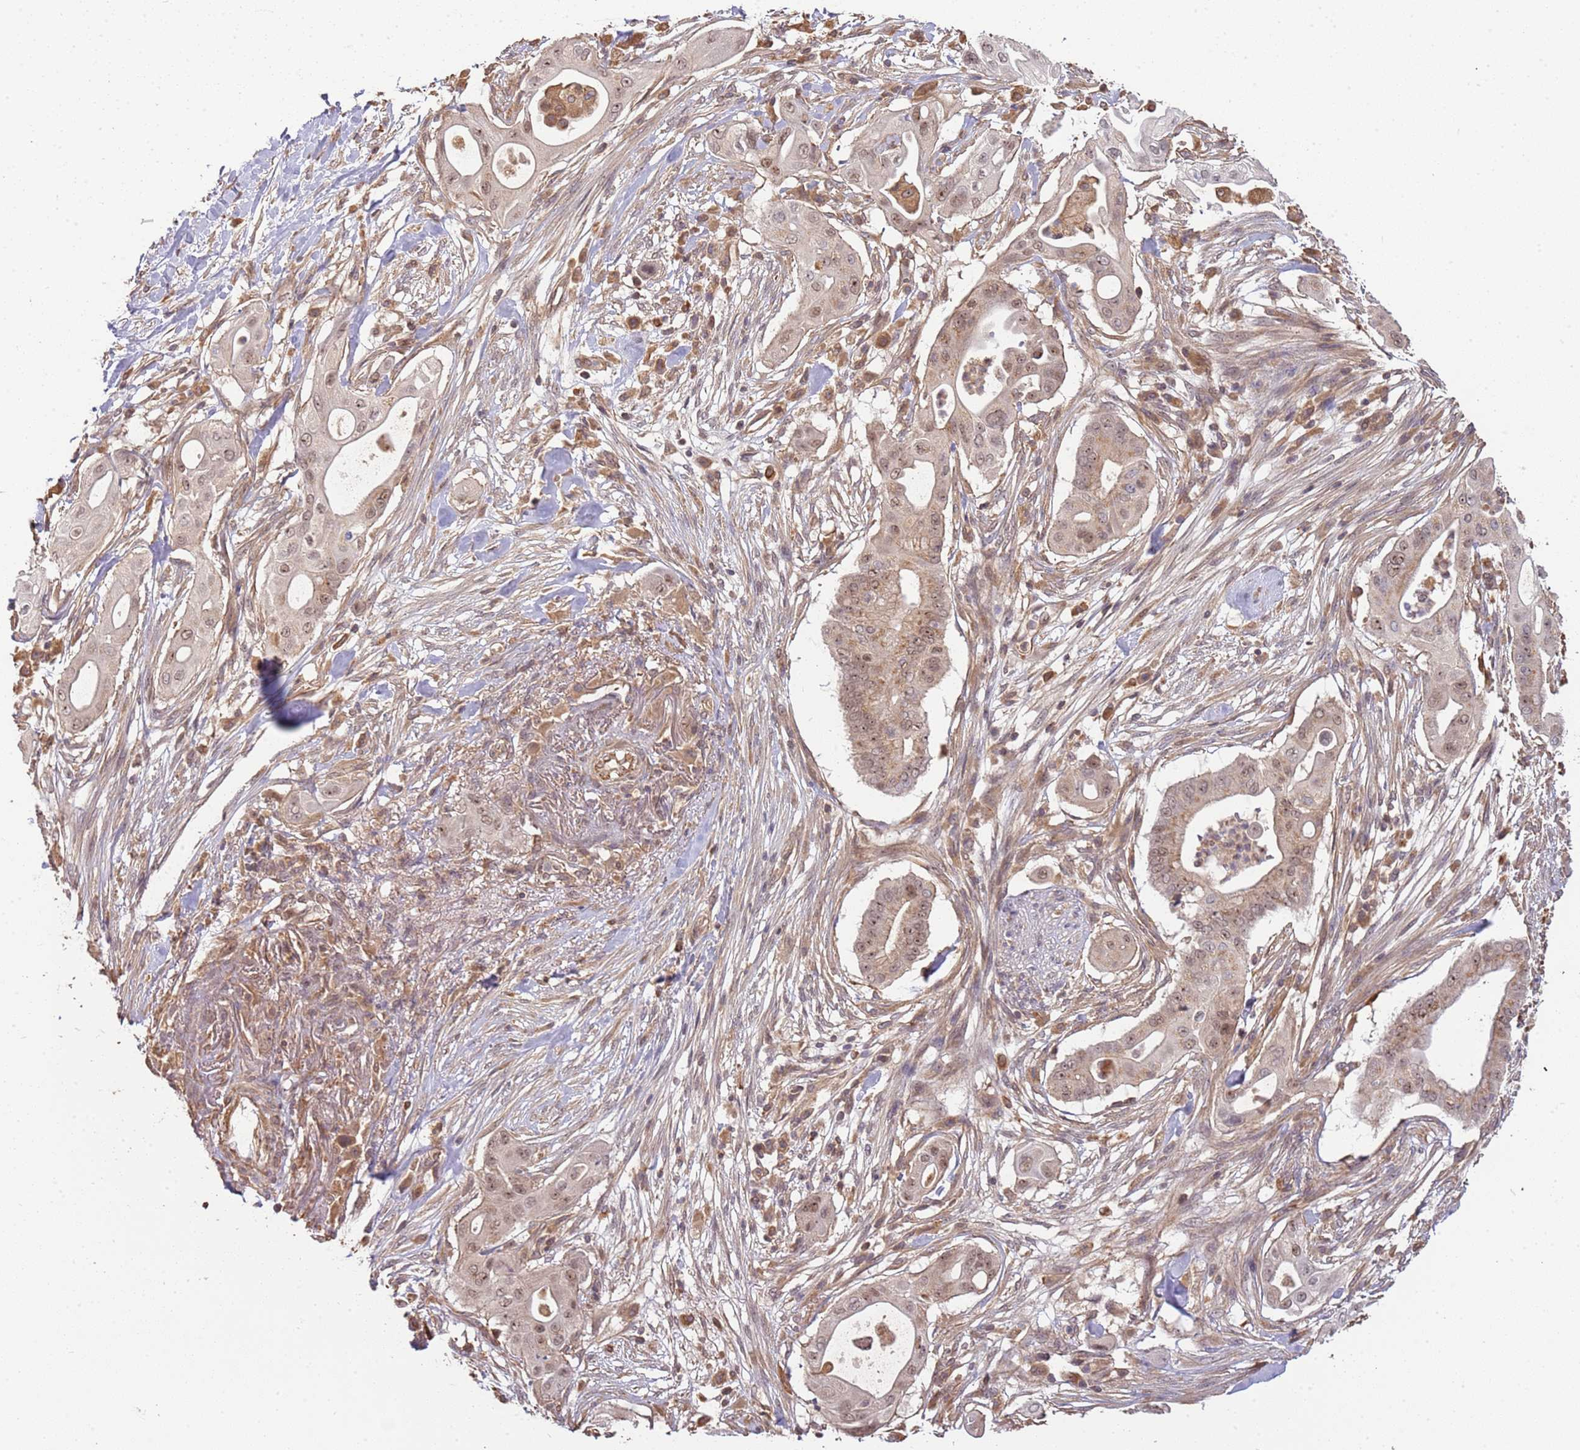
{"staining": {"intensity": "moderate", "quantity": ">75%", "location": "nuclear"}, "tissue": "pancreatic cancer", "cell_type": "Tumor cells", "image_type": "cancer", "snomed": [{"axis": "morphology", "description": "Adenocarcinoma, NOS"}, {"axis": "topography", "description": "Pancreas"}], "caption": "Protein analysis of pancreatic cancer (adenocarcinoma) tissue exhibits moderate nuclear positivity in about >75% of tumor cells.", "gene": "SURF2", "patient": {"sex": "male", "age": 68}}